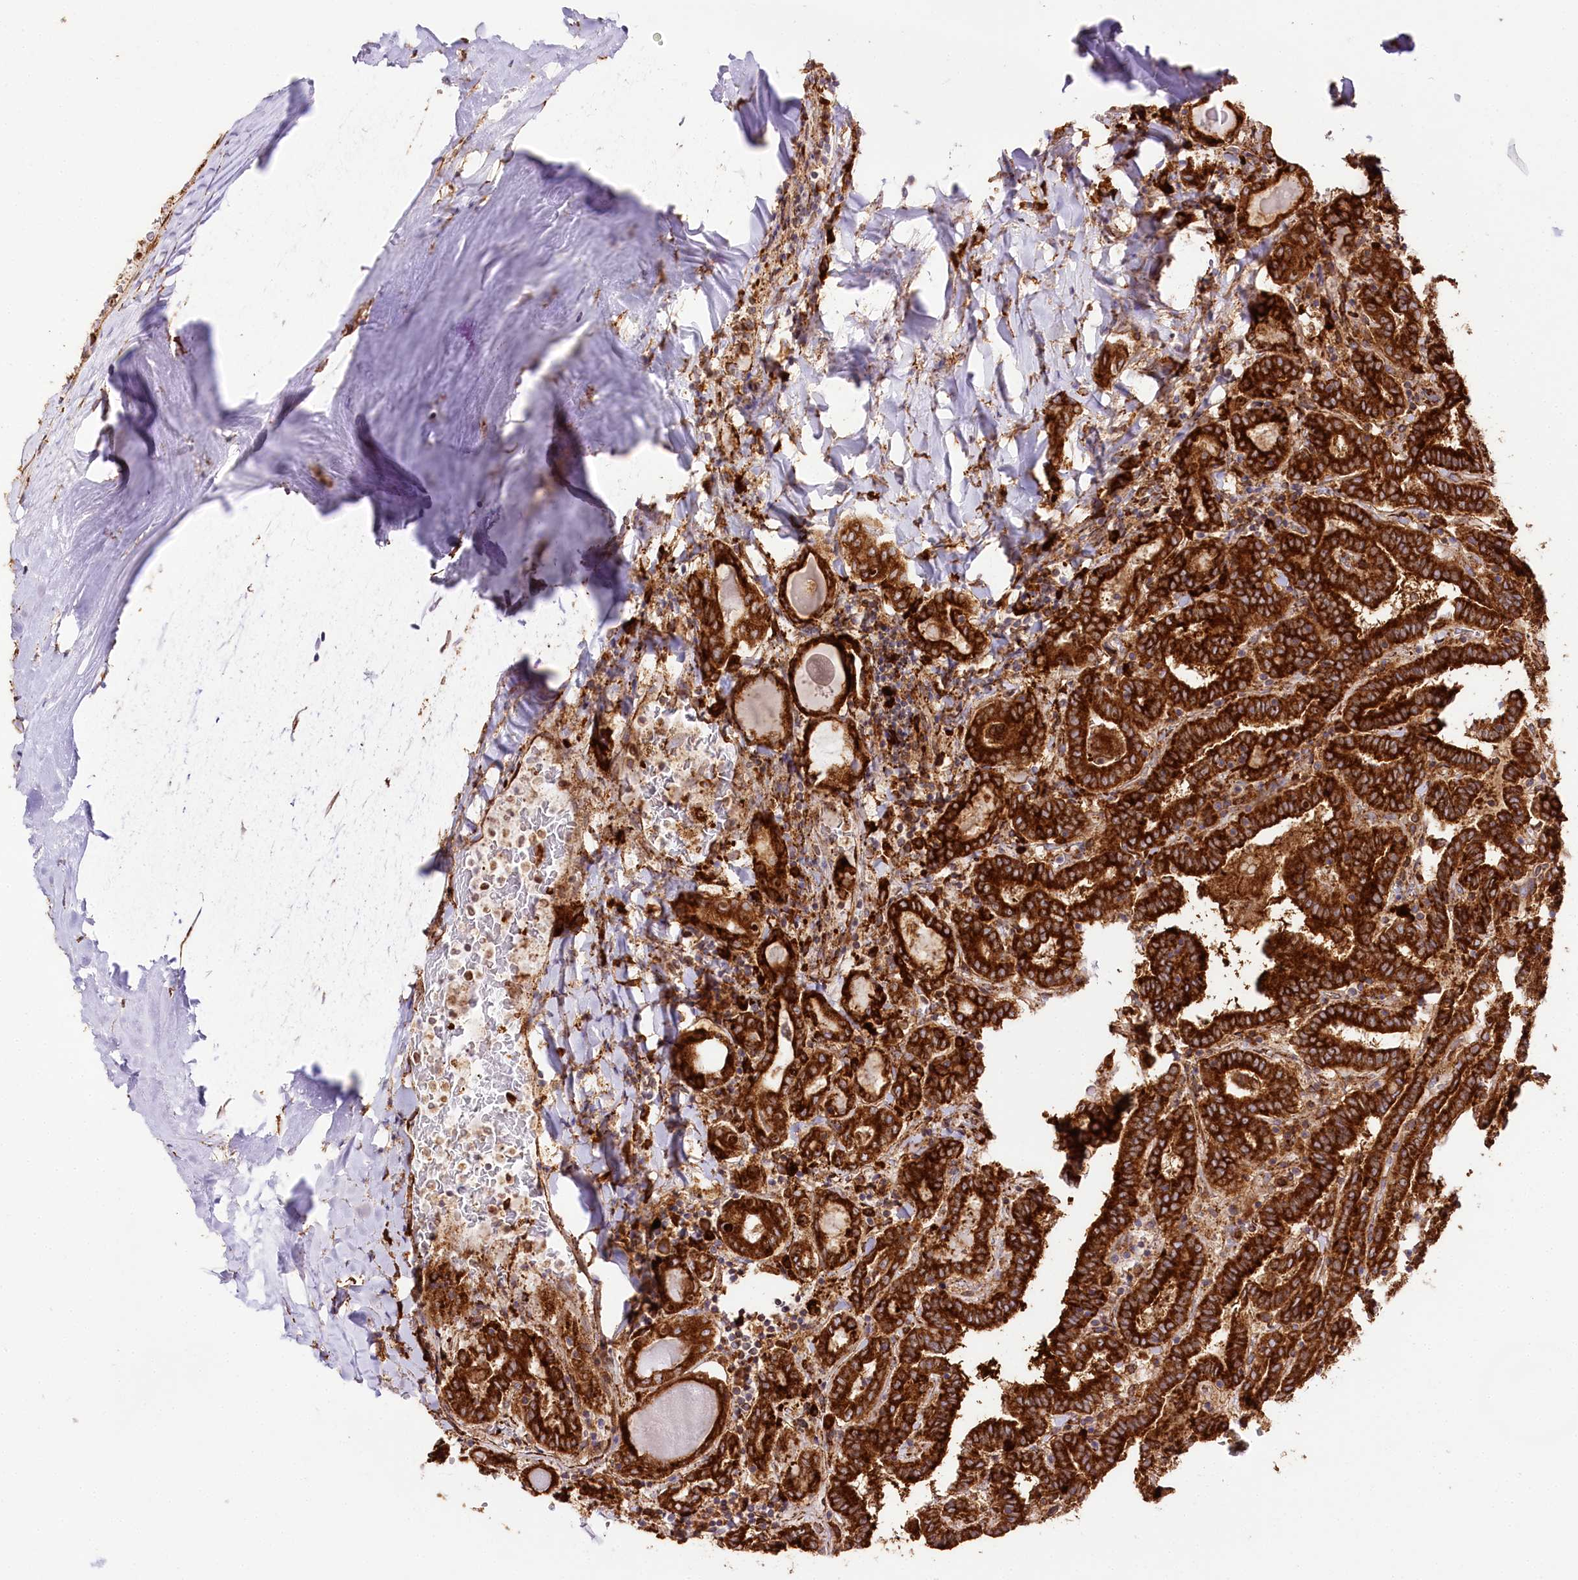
{"staining": {"intensity": "strong", "quantity": ">75%", "location": "cytoplasmic/membranous"}, "tissue": "thyroid cancer", "cell_type": "Tumor cells", "image_type": "cancer", "snomed": [{"axis": "morphology", "description": "Papillary adenocarcinoma, NOS"}, {"axis": "topography", "description": "Thyroid gland"}], "caption": "Immunohistochemical staining of papillary adenocarcinoma (thyroid) shows high levels of strong cytoplasmic/membranous staining in approximately >75% of tumor cells.", "gene": "CNPY2", "patient": {"sex": "female", "age": 72}}